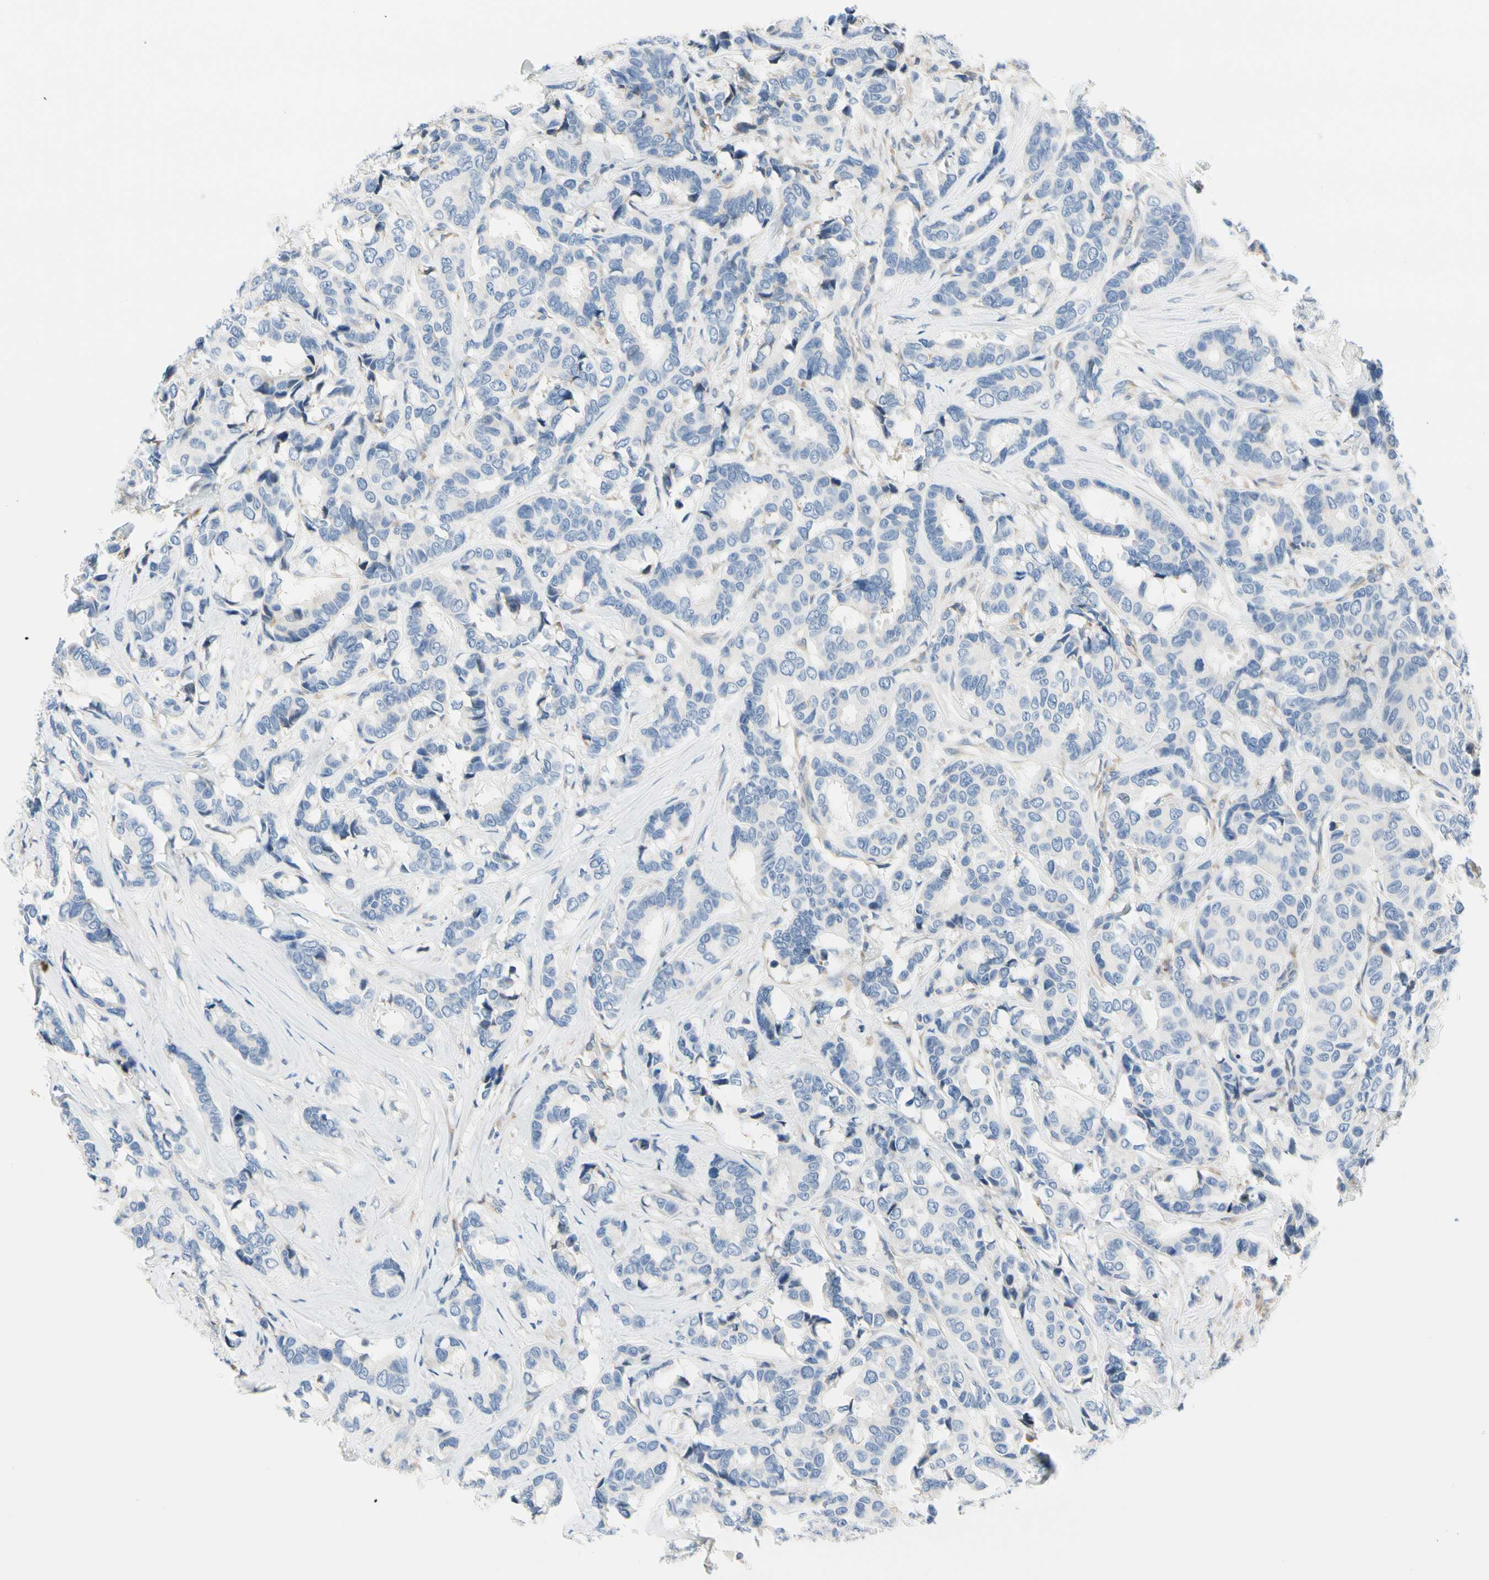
{"staining": {"intensity": "negative", "quantity": "none", "location": "none"}, "tissue": "breast cancer", "cell_type": "Tumor cells", "image_type": "cancer", "snomed": [{"axis": "morphology", "description": "Duct carcinoma"}, {"axis": "topography", "description": "Breast"}], "caption": "DAB (3,3'-diaminobenzidine) immunohistochemical staining of breast cancer displays no significant expression in tumor cells. Brightfield microscopy of IHC stained with DAB (3,3'-diaminobenzidine) (brown) and hematoxylin (blue), captured at high magnification.", "gene": "STXBP1", "patient": {"sex": "female", "age": 87}}